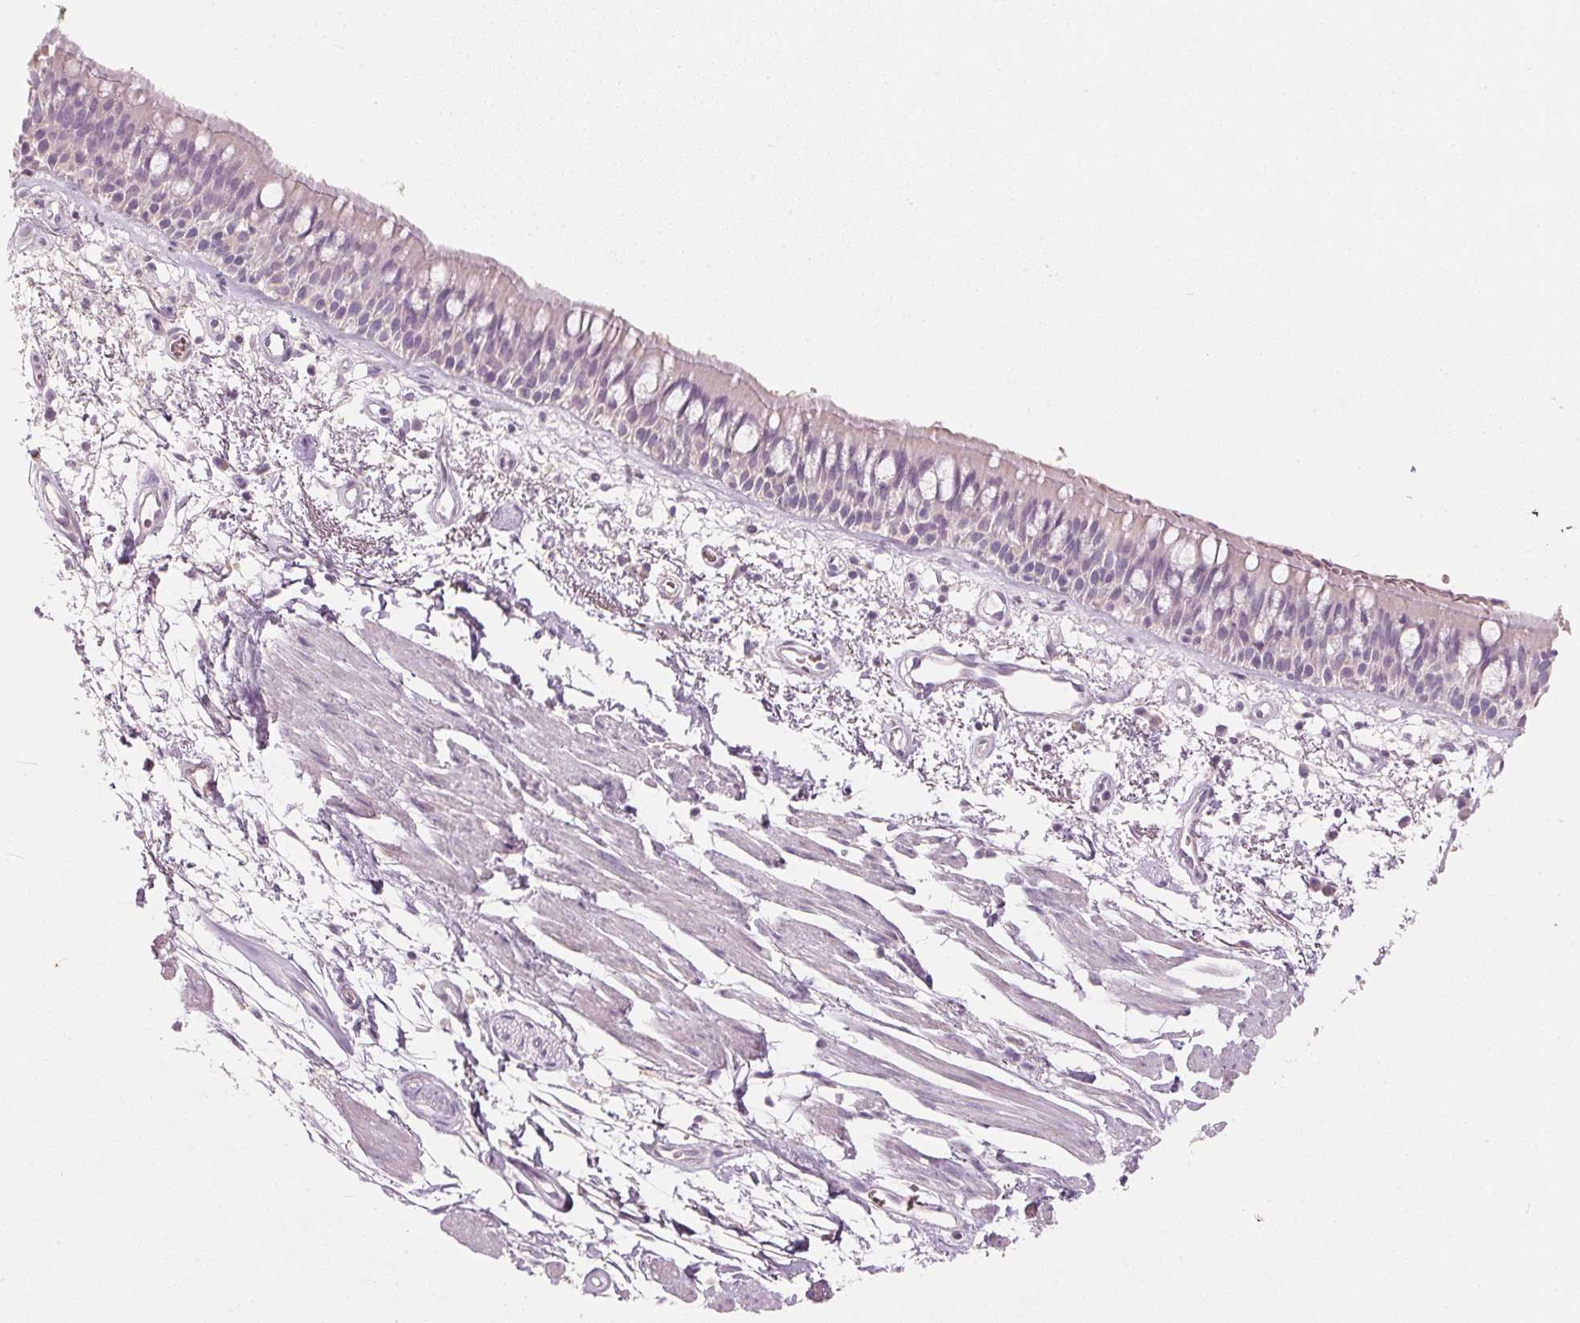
{"staining": {"intensity": "negative", "quantity": "none", "location": "none"}, "tissue": "bronchus", "cell_type": "Respiratory epithelial cells", "image_type": "normal", "snomed": [{"axis": "morphology", "description": "Normal tissue, NOS"}, {"axis": "morphology", "description": "Squamous cell carcinoma, NOS"}, {"axis": "topography", "description": "Cartilage tissue"}, {"axis": "topography", "description": "Bronchus"}, {"axis": "topography", "description": "Lung"}], "caption": "The micrograph demonstrates no significant positivity in respiratory epithelial cells of bronchus. (DAB (3,3'-diaminobenzidine) immunohistochemistry (IHC) visualized using brightfield microscopy, high magnification).", "gene": "HSD17B1", "patient": {"sex": "male", "age": 66}}